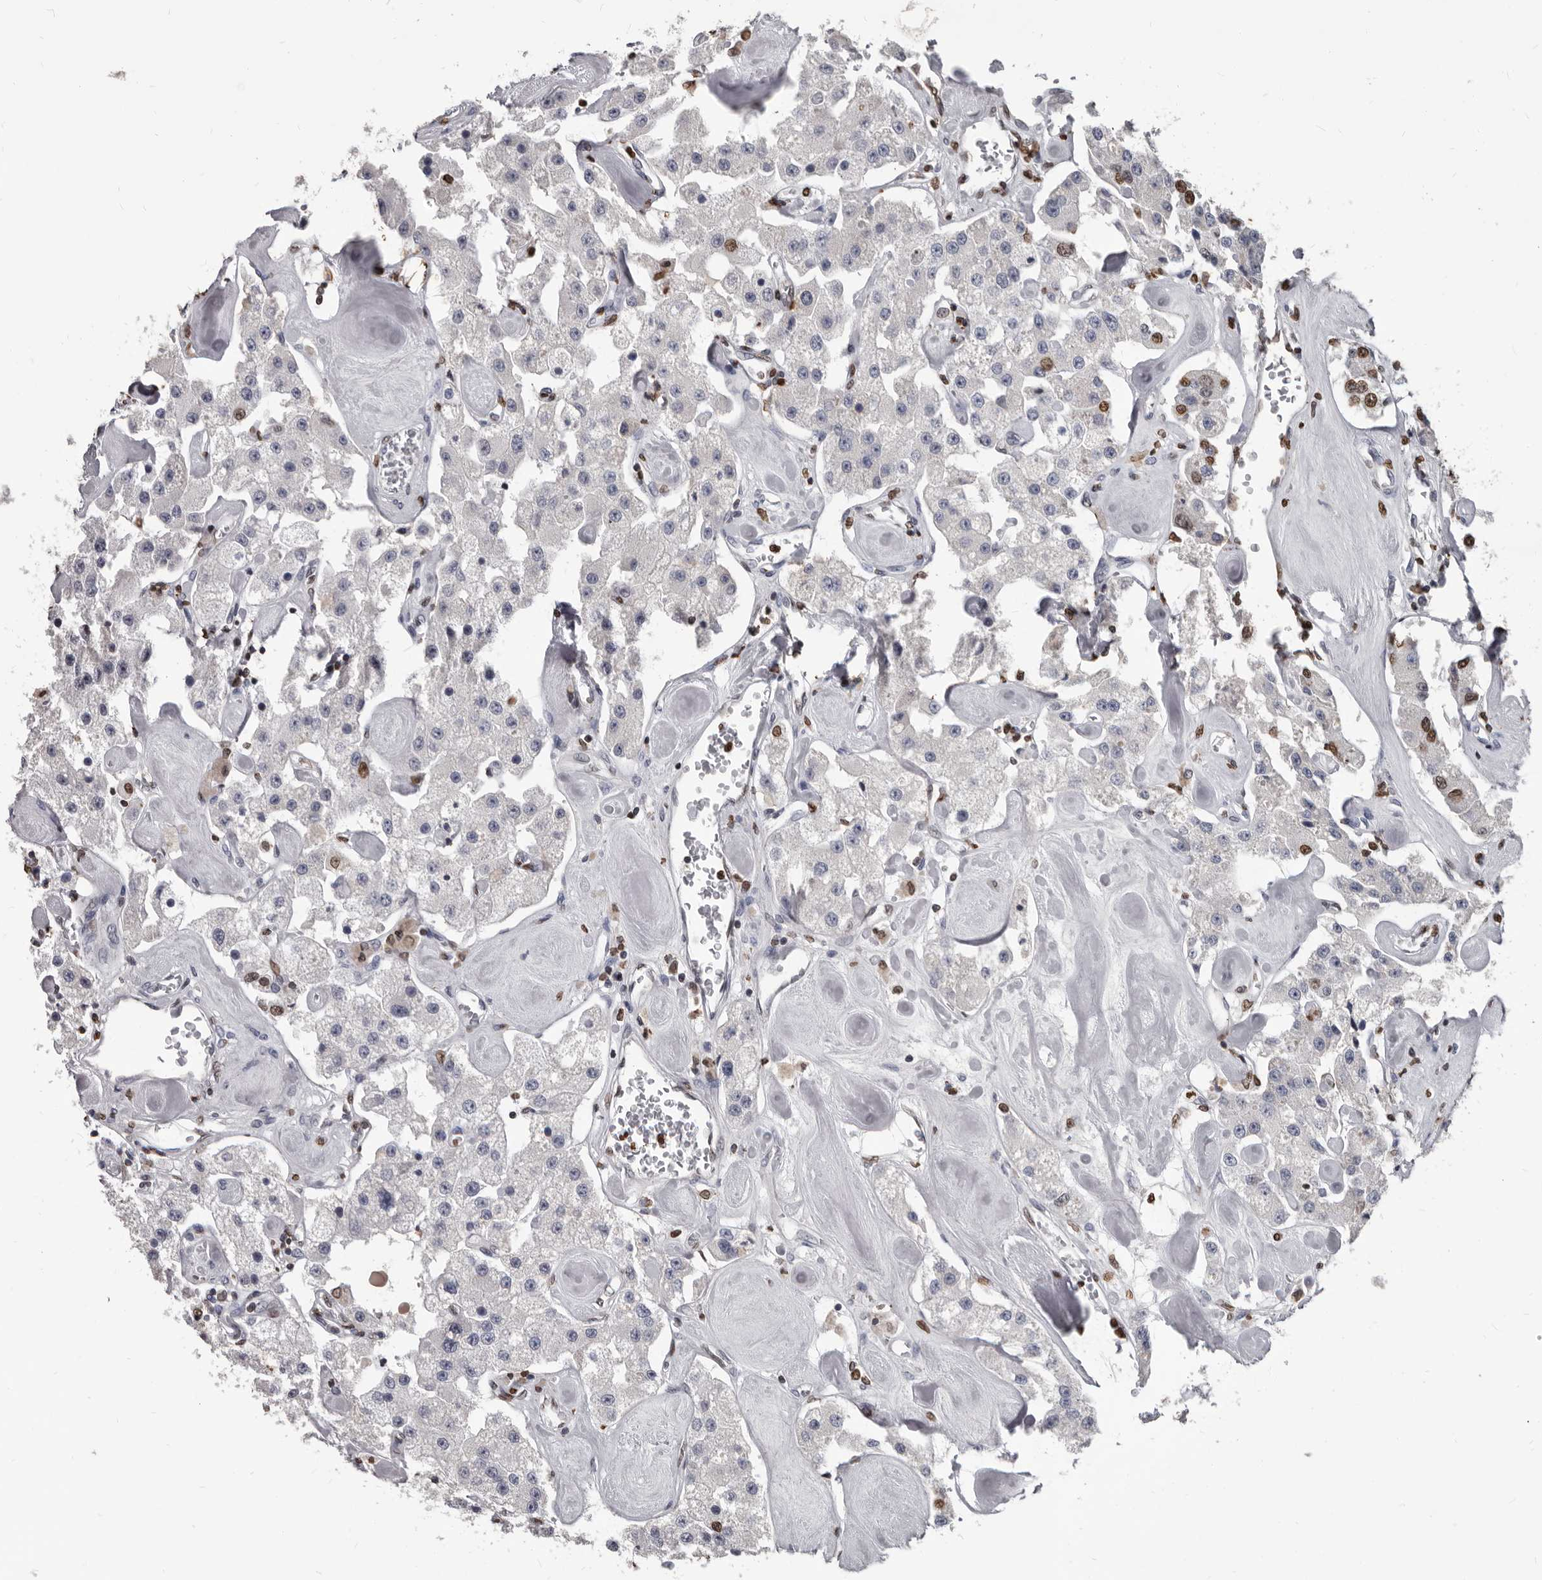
{"staining": {"intensity": "moderate", "quantity": "<25%", "location": "nuclear"}, "tissue": "carcinoid", "cell_type": "Tumor cells", "image_type": "cancer", "snomed": [{"axis": "morphology", "description": "Carcinoid, malignant, NOS"}, {"axis": "topography", "description": "Pancreas"}], "caption": "Immunohistochemical staining of carcinoid exhibits low levels of moderate nuclear protein staining in approximately <25% of tumor cells.", "gene": "AHR", "patient": {"sex": "male", "age": 41}}